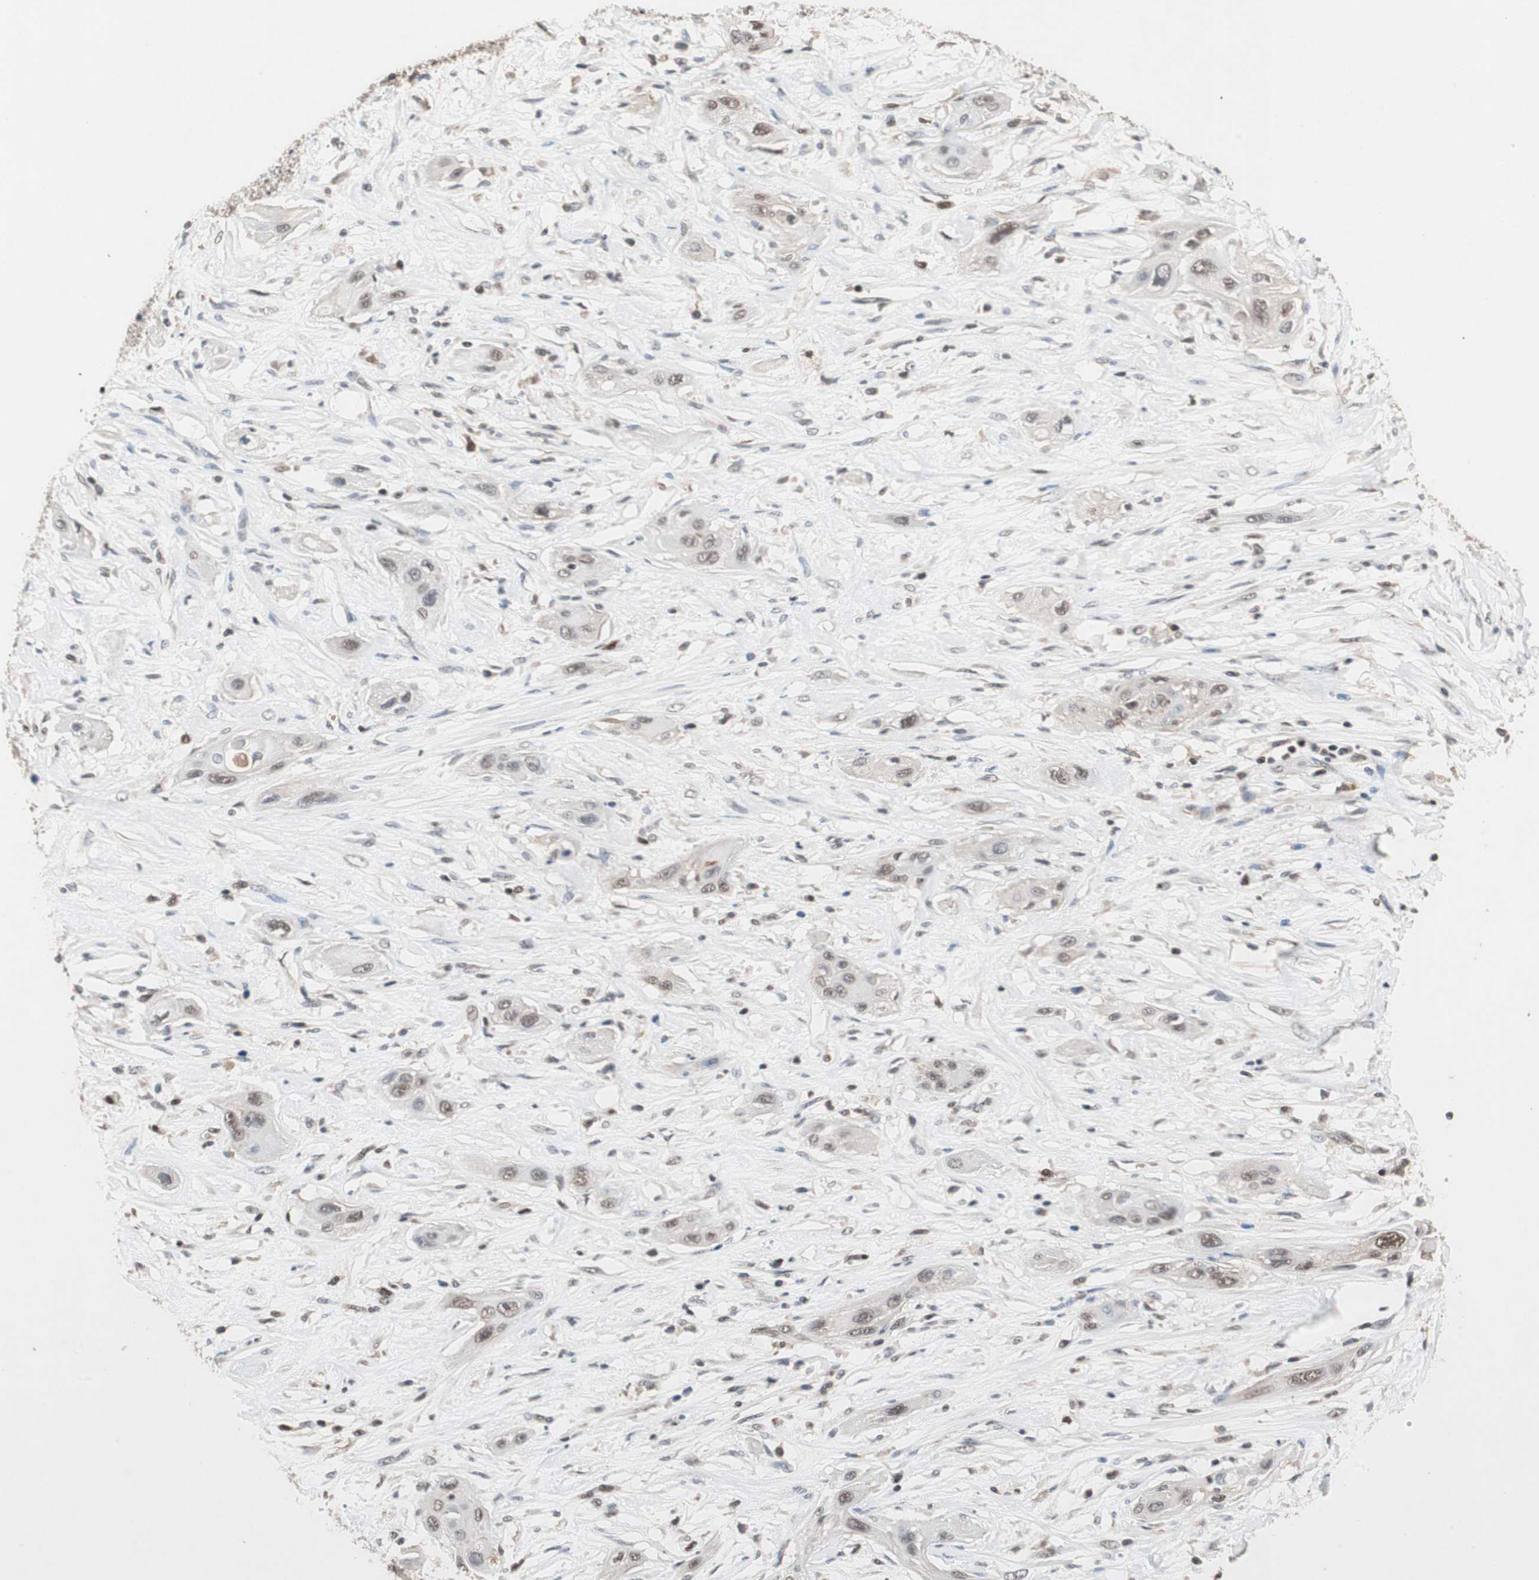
{"staining": {"intensity": "moderate", "quantity": ">75%", "location": "nuclear"}, "tissue": "lung cancer", "cell_type": "Tumor cells", "image_type": "cancer", "snomed": [{"axis": "morphology", "description": "Squamous cell carcinoma, NOS"}, {"axis": "topography", "description": "Lung"}], "caption": "DAB immunohistochemical staining of lung squamous cell carcinoma displays moderate nuclear protein staining in about >75% of tumor cells.", "gene": "GART", "patient": {"sex": "female", "age": 47}}